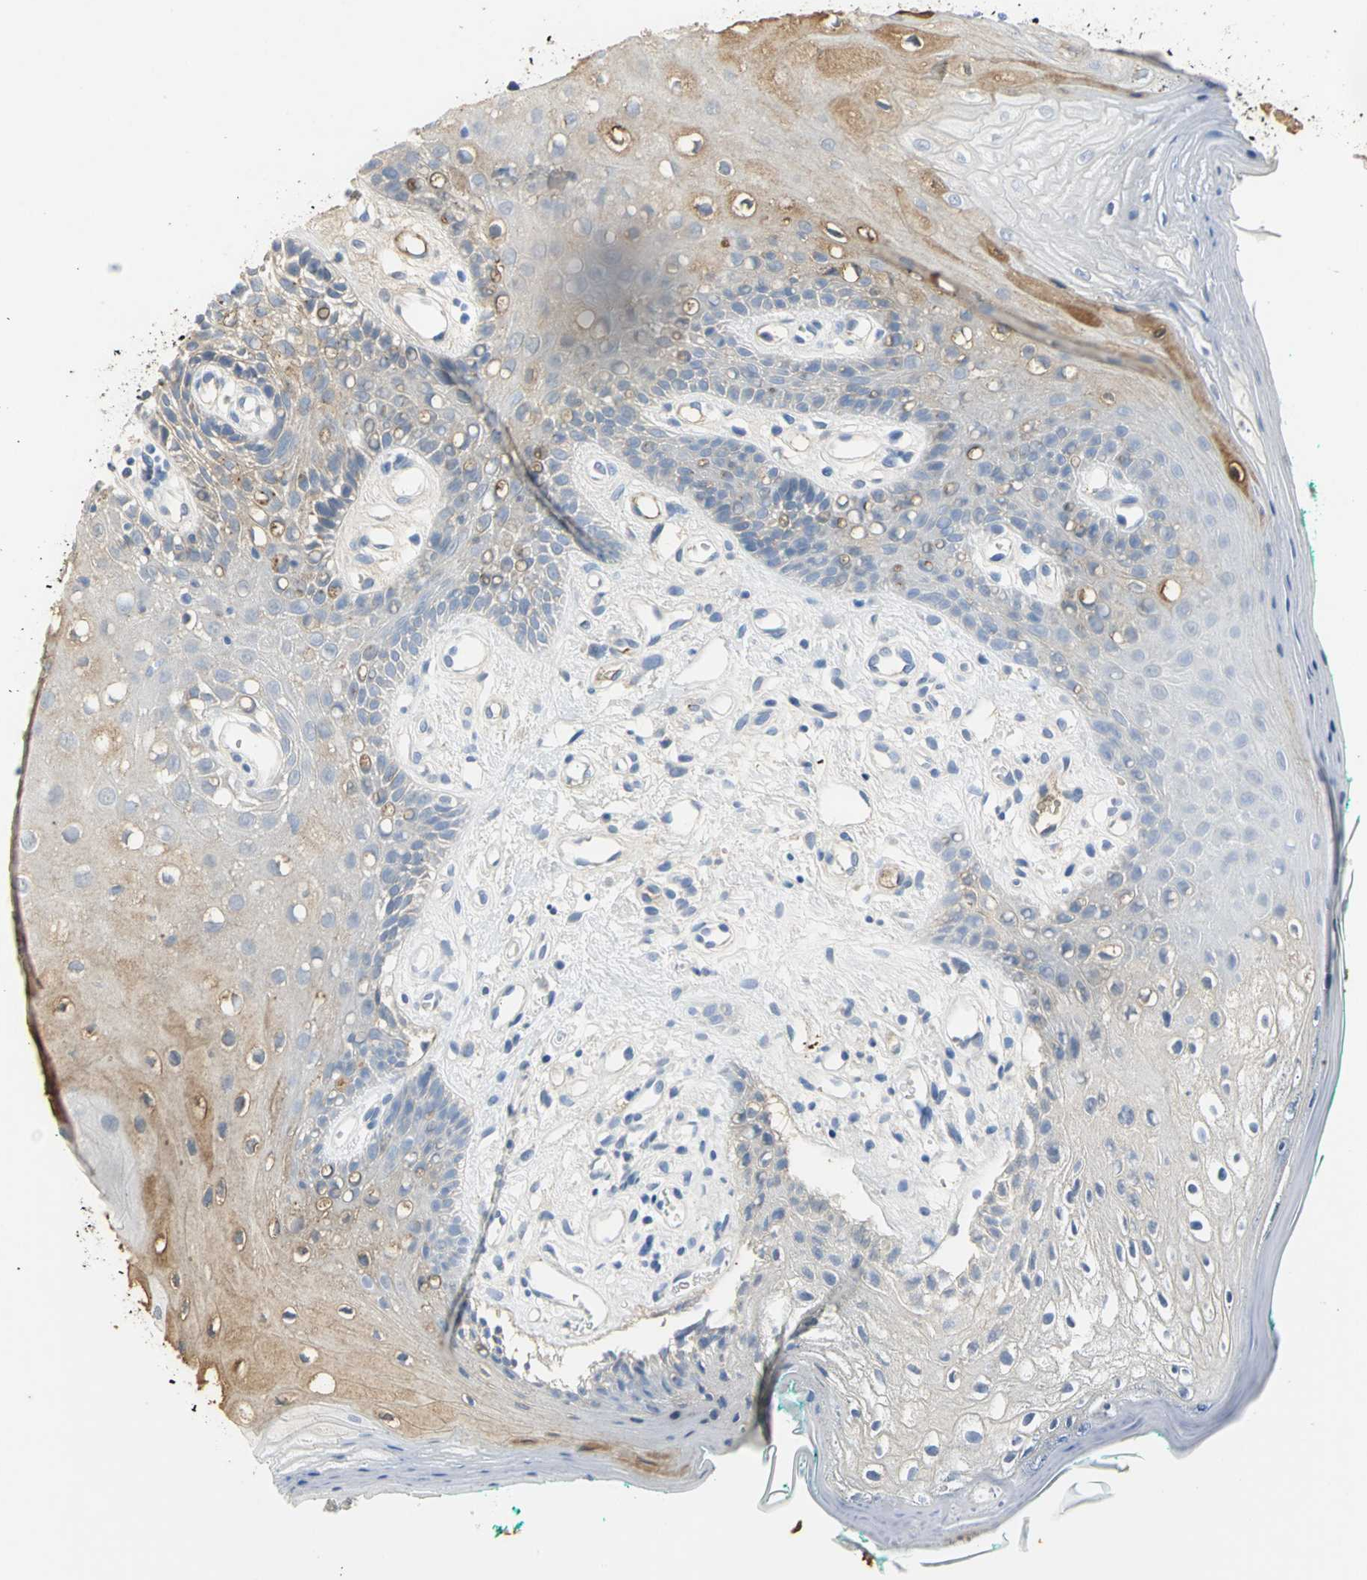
{"staining": {"intensity": "moderate", "quantity": "25%-75%", "location": "cytoplasmic/membranous"}, "tissue": "oral mucosa", "cell_type": "Squamous epithelial cells", "image_type": "normal", "snomed": [{"axis": "morphology", "description": "Normal tissue, NOS"}, {"axis": "morphology", "description": "Squamous cell carcinoma, NOS"}, {"axis": "topography", "description": "Skeletal muscle"}, {"axis": "topography", "description": "Oral tissue"}, {"axis": "topography", "description": "Head-Neck"}], "caption": "This is an image of IHC staining of normal oral mucosa, which shows moderate staining in the cytoplasmic/membranous of squamous epithelial cells.", "gene": "GYG2", "patient": {"sex": "female", "age": 84}}